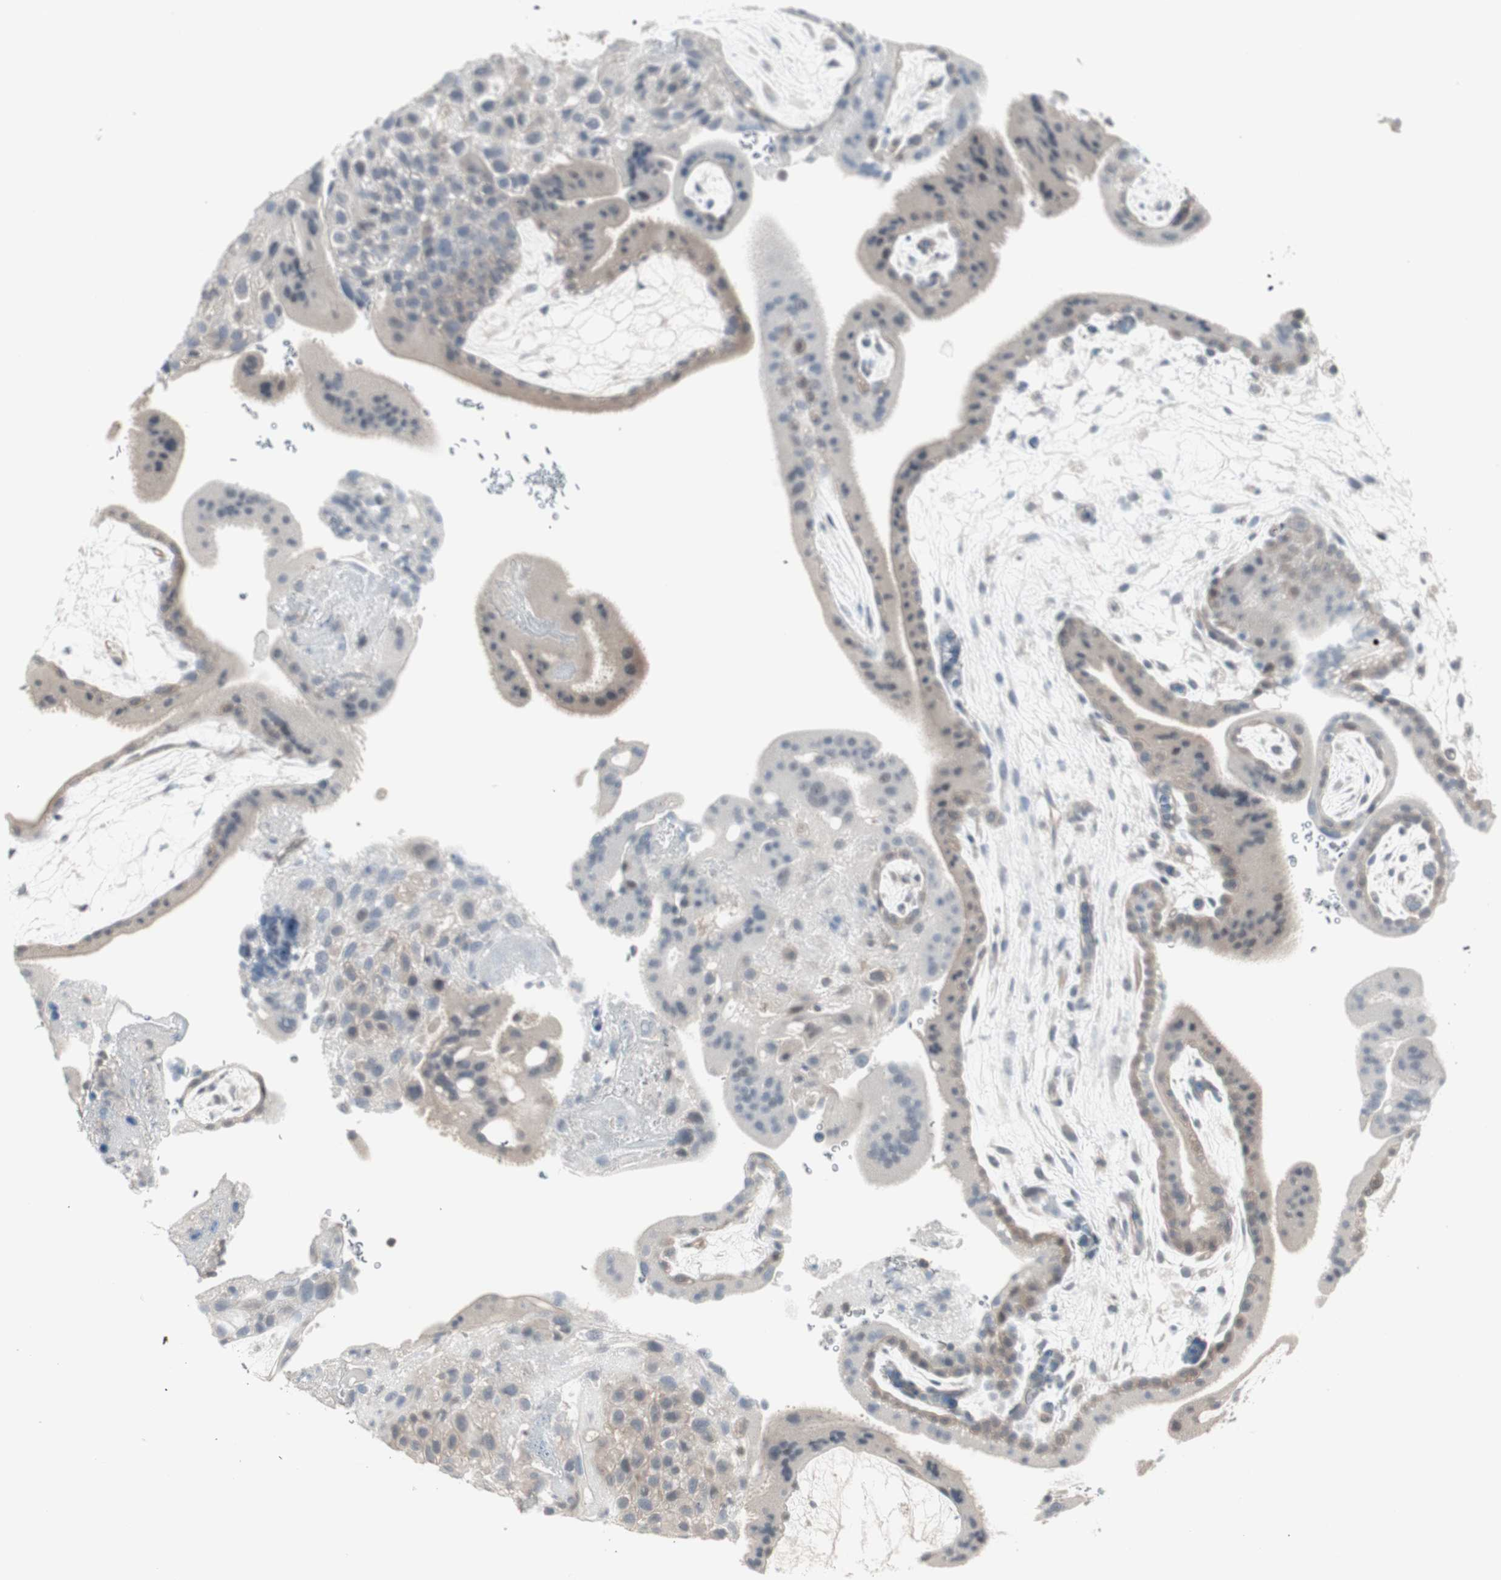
{"staining": {"intensity": "weak", "quantity": "<25%", "location": "cytoplasmic/membranous"}, "tissue": "placenta", "cell_type": "Decidual cells", "image_type": "normal", "snomed": [{"axis": "morphology", "description": "Normal tissue, NOS"}, {"axis": "topography", "description": "Placenta"}], "caption": "High power microscopy histopathology image of an immunohistochemistry (IHC) image of unremarkable placenta, revealing no significant expression in decidual cells.", "gene": "PTPA", "patient": {"sex": "female", "age": 19}}